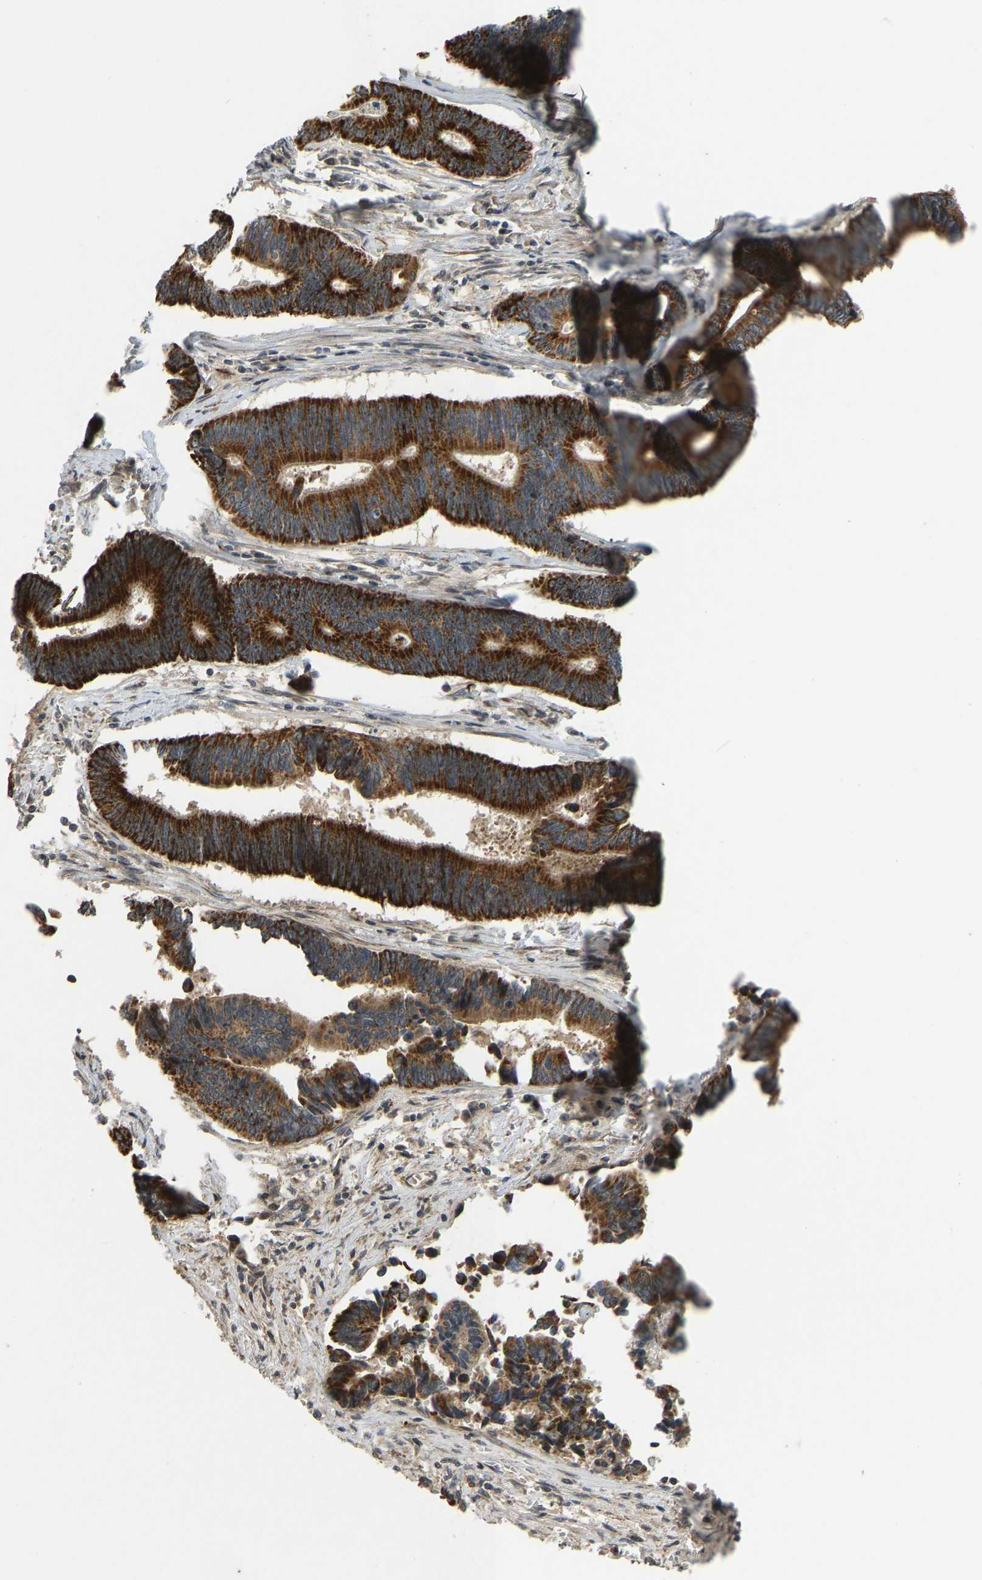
{"staining": {"intensity": "strong", "quantity": ">75%", "location": "cytoplasmic/membranous"}, "tissue": "pancreatic cancer", "cell_type": "Tumor cells", "image_type": "cancer", "snomed": [{"axis": "morphology", "description": "Adenocarcinoma, NOS"}, {"axis": "topography", "description": "Pancreas"}], "caption": "The immunohistochemical stain highlights strong cytoplasmic/membranous positivity in tumor cells of pancreatic adenocarcinoma tissue. The protein of interest is stained brown, and the nuclei are stained in blue (DAB (3,3'-diaminobenzidine) IHC with brightfield microscopy, high magnification).", "gene": "ACADS", "patient": {"sex": "female", "age": 70}}